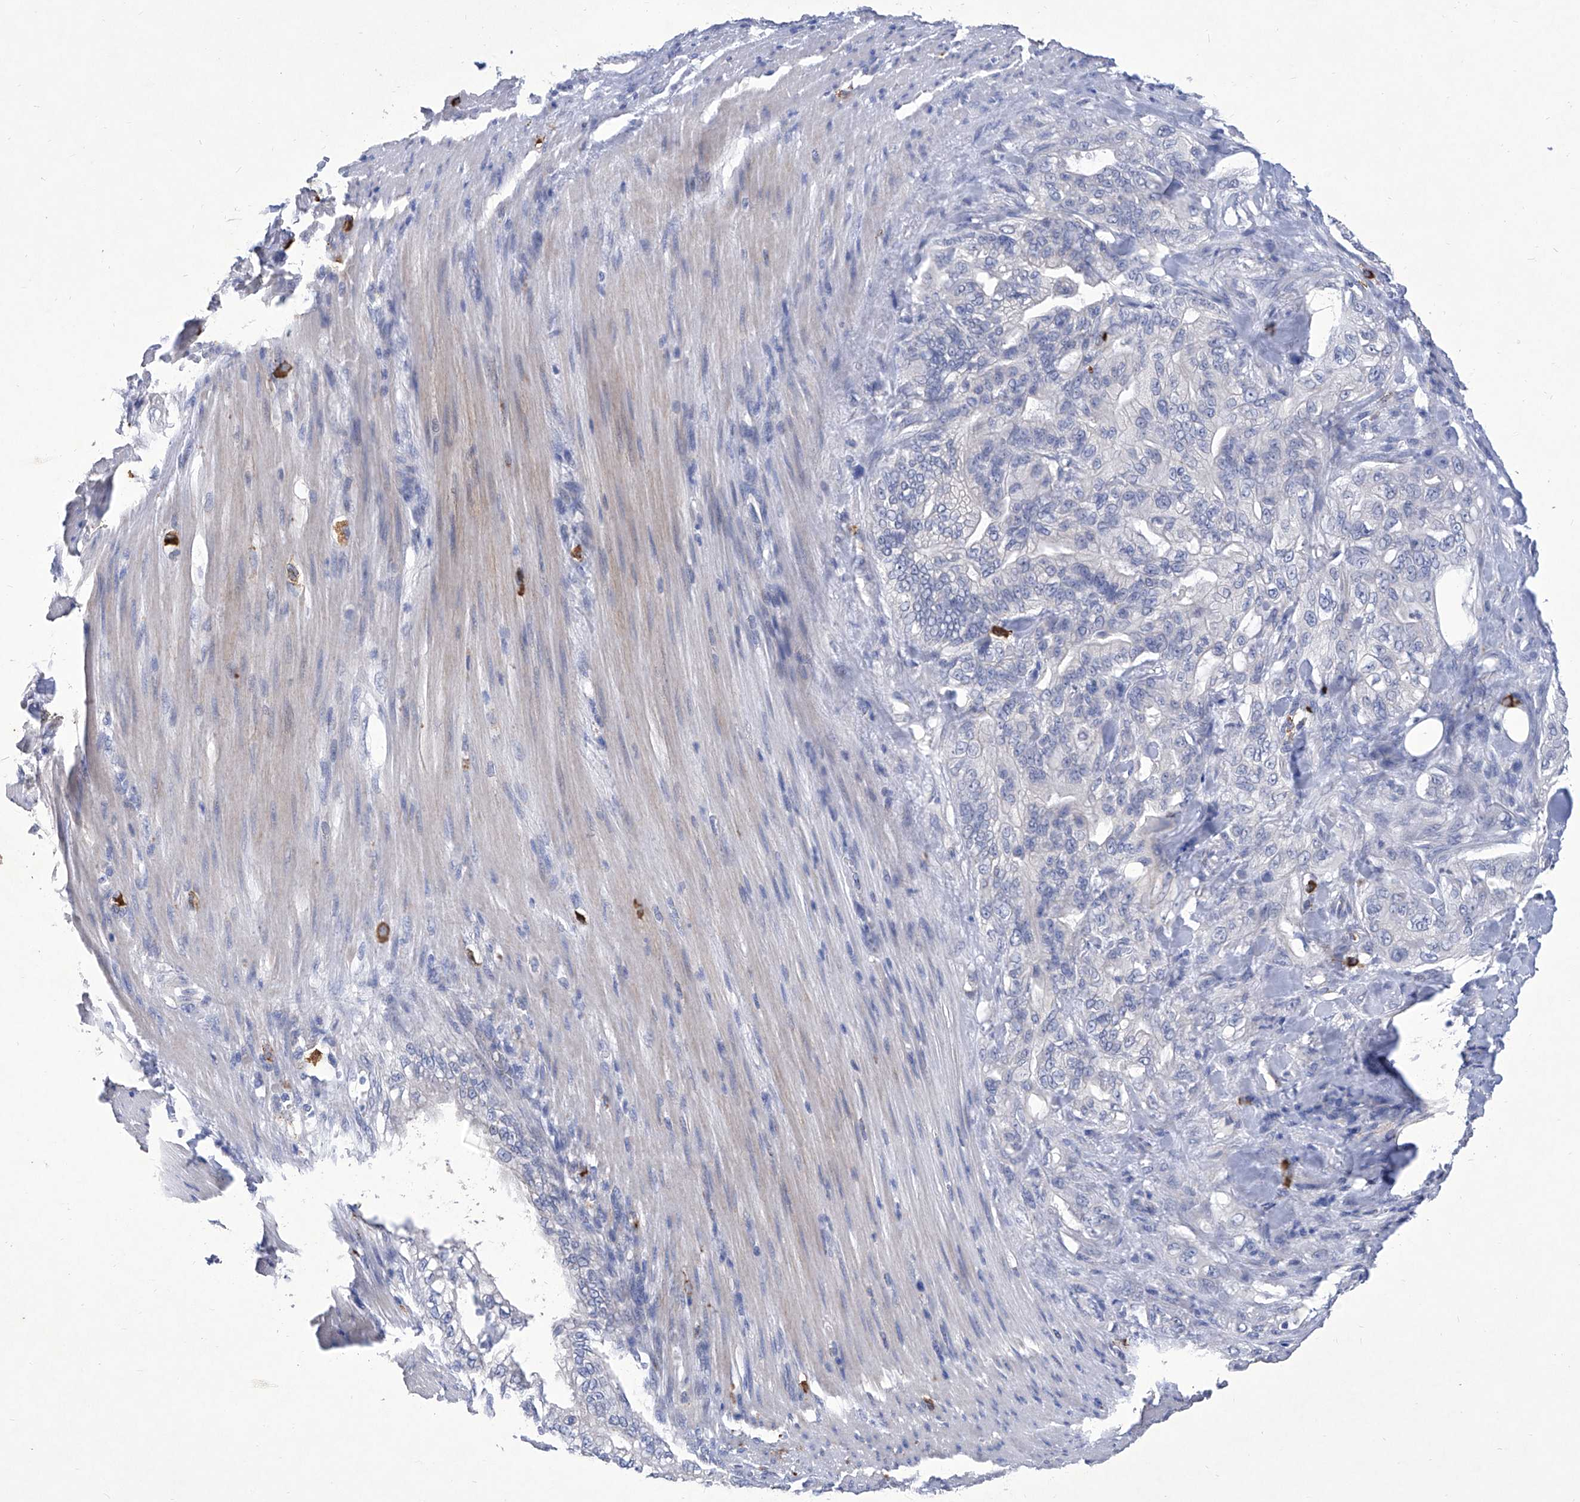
{"staining": {"intensity": "negative", "quantity": "none", "location": "none"}, "tissue": "pancreatic cancer", "cell_type": "Tumor cells", "image_type": "cancer", "snomed": [{"axis": "morphology", "description": "Normal tissue, NOS"}, {"axis": "topography", "description": "Pancreas"}], "caption": "Human pancreatic cancer stained for a protein using immunohistochemistry reveals no staining in tumor cells.", "gene": "IFNL2", "patient": {"sex": "male", "age": 42}}